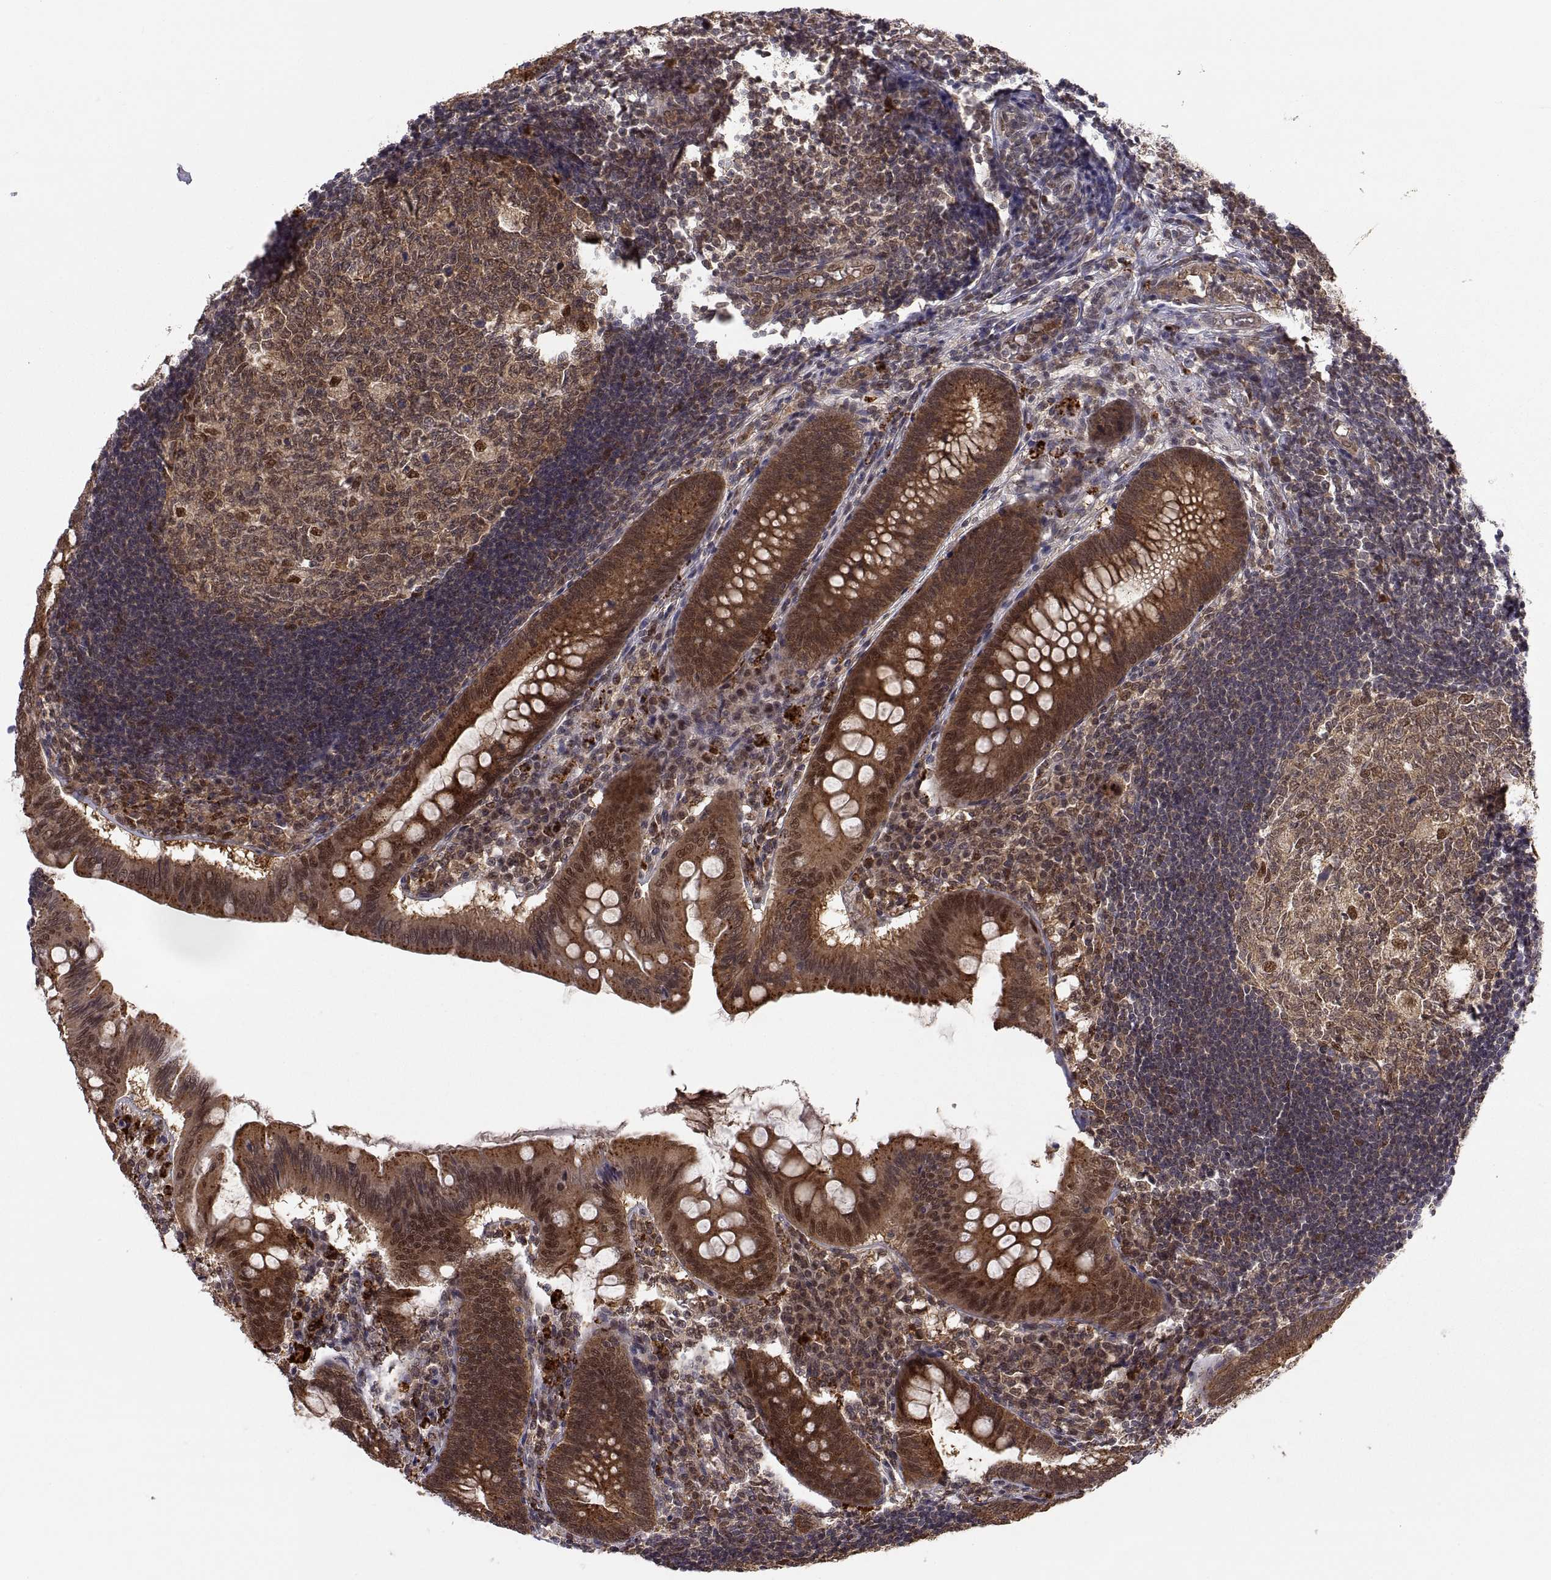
{"staining": {"intensity": "strong", "quantity": ">75%", "location": "cytoplasmic/membranous"}, "tissue": "appendix", "cell_type": "Glandular cells", "image_type": "normal", "snomed": [{"axis": "morphology", "description": "Normal tissue, NOS"}, {"axis": "morphology", "description": "Inflammation, NOS"}, {"axis": "topography", "description": "Appendix"}], "caption": "Immunohistochemistry micrograph of unremarkable appendix stained for a protein (brown), which shows high levels of strong cytoplasmic/membranous expression in approximately >75% of glandular cells.", "gene": "PSMC2", "patient": {"sex": "male", "age": 16}}